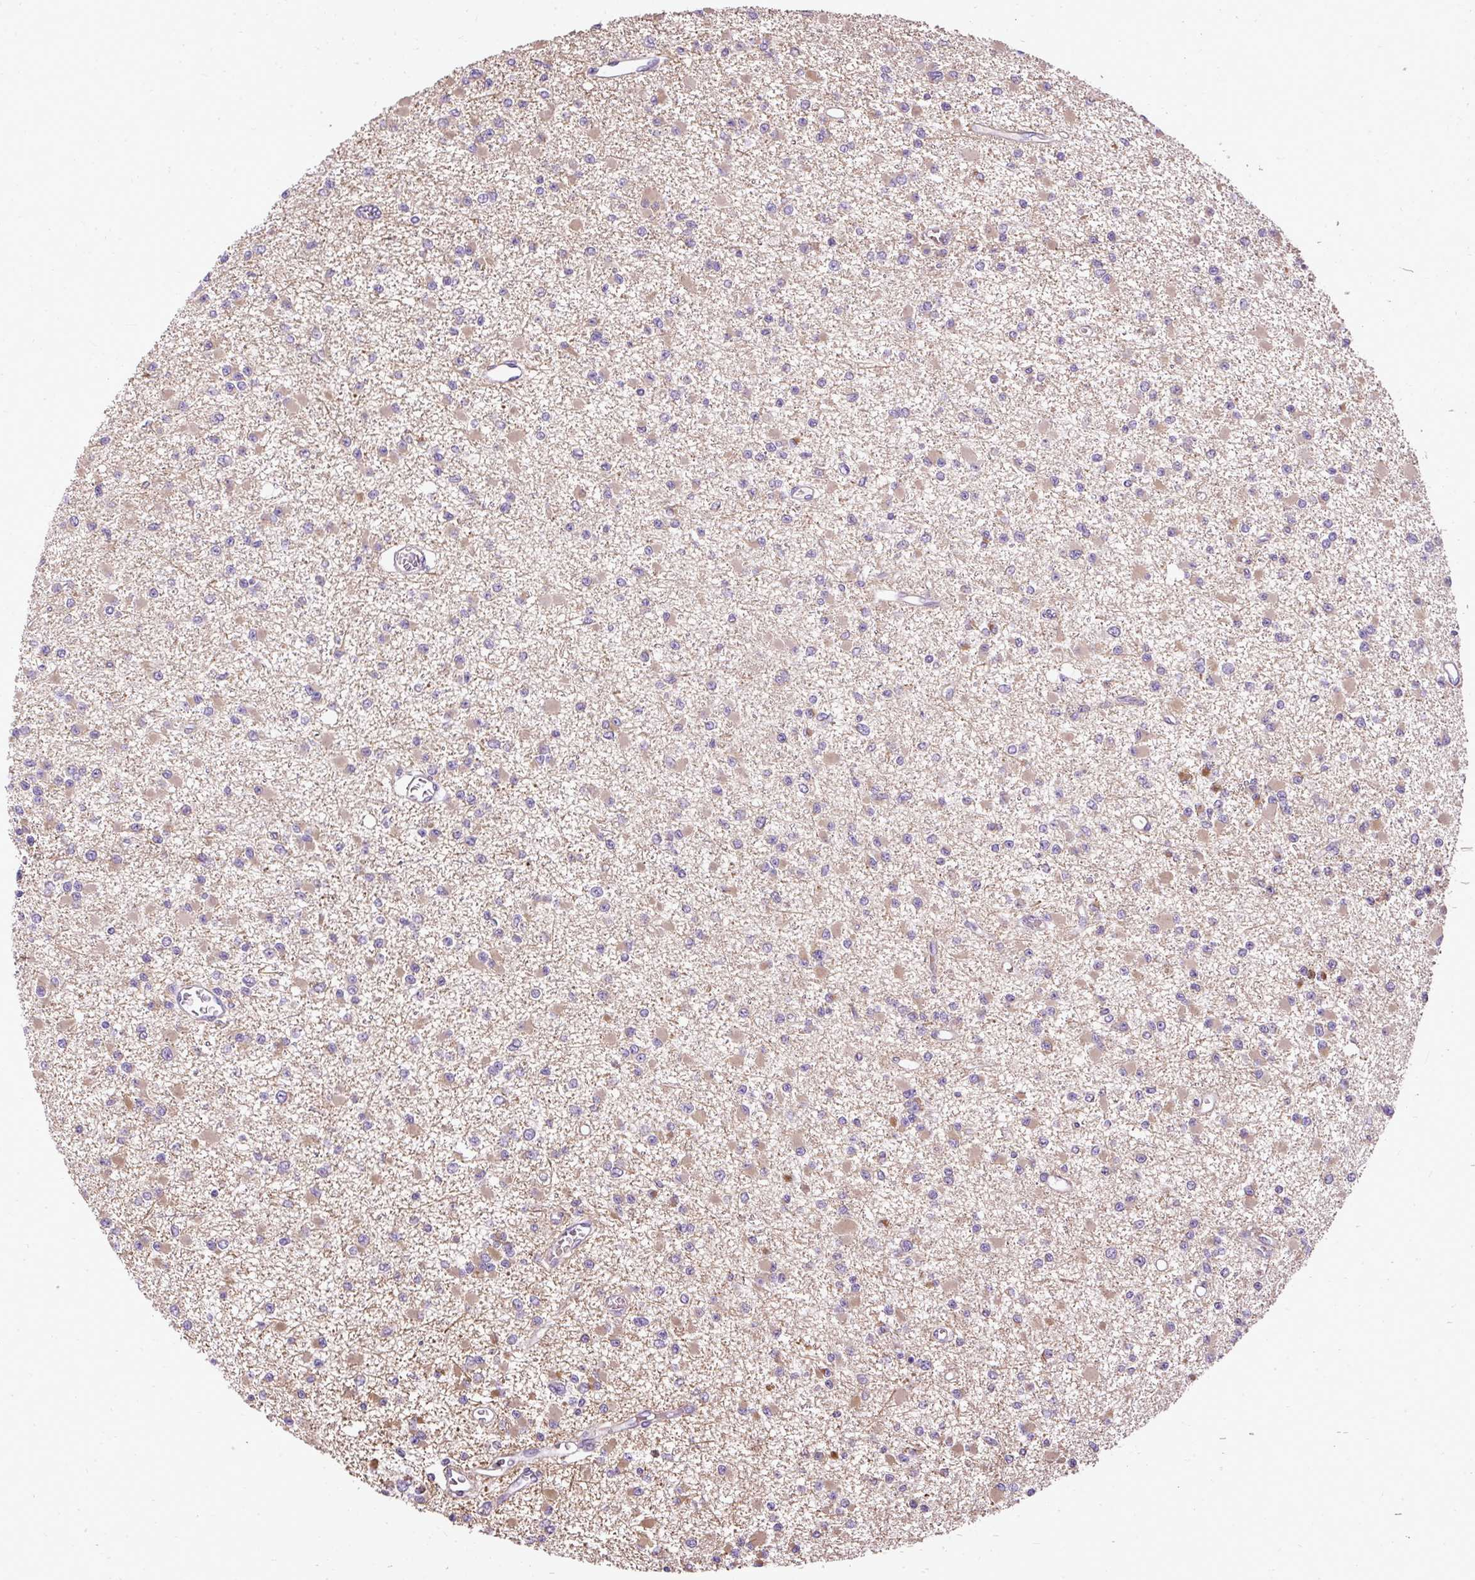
{"staining": {"intensity": "weak", "quantity": ">75%", "location": "cytoplasmic/membranous"}, "tissue": "glioma", "cell_type": "Tumor cells", "image_type": "cancer", "snomed": [{"axis": "morphology", "description": "Glioma, malignant, Low grade"}, {"axis": "topography", "description": "Brain"}], "caption": "IHC staining of glioma, which shows low levels of weak cytoplasmic/membranous expression in approximately >75% of tumor cells indicating weak cytoplasmic/membranous protein staining. The staining was performed using DAB (3,3'-diaminobenzidine) (brown) for protein detection and nuclei were counterstained in hematoxylin (blue).", "gene": "FAM149A", "patient": {"sex": "female", "age": 22}}